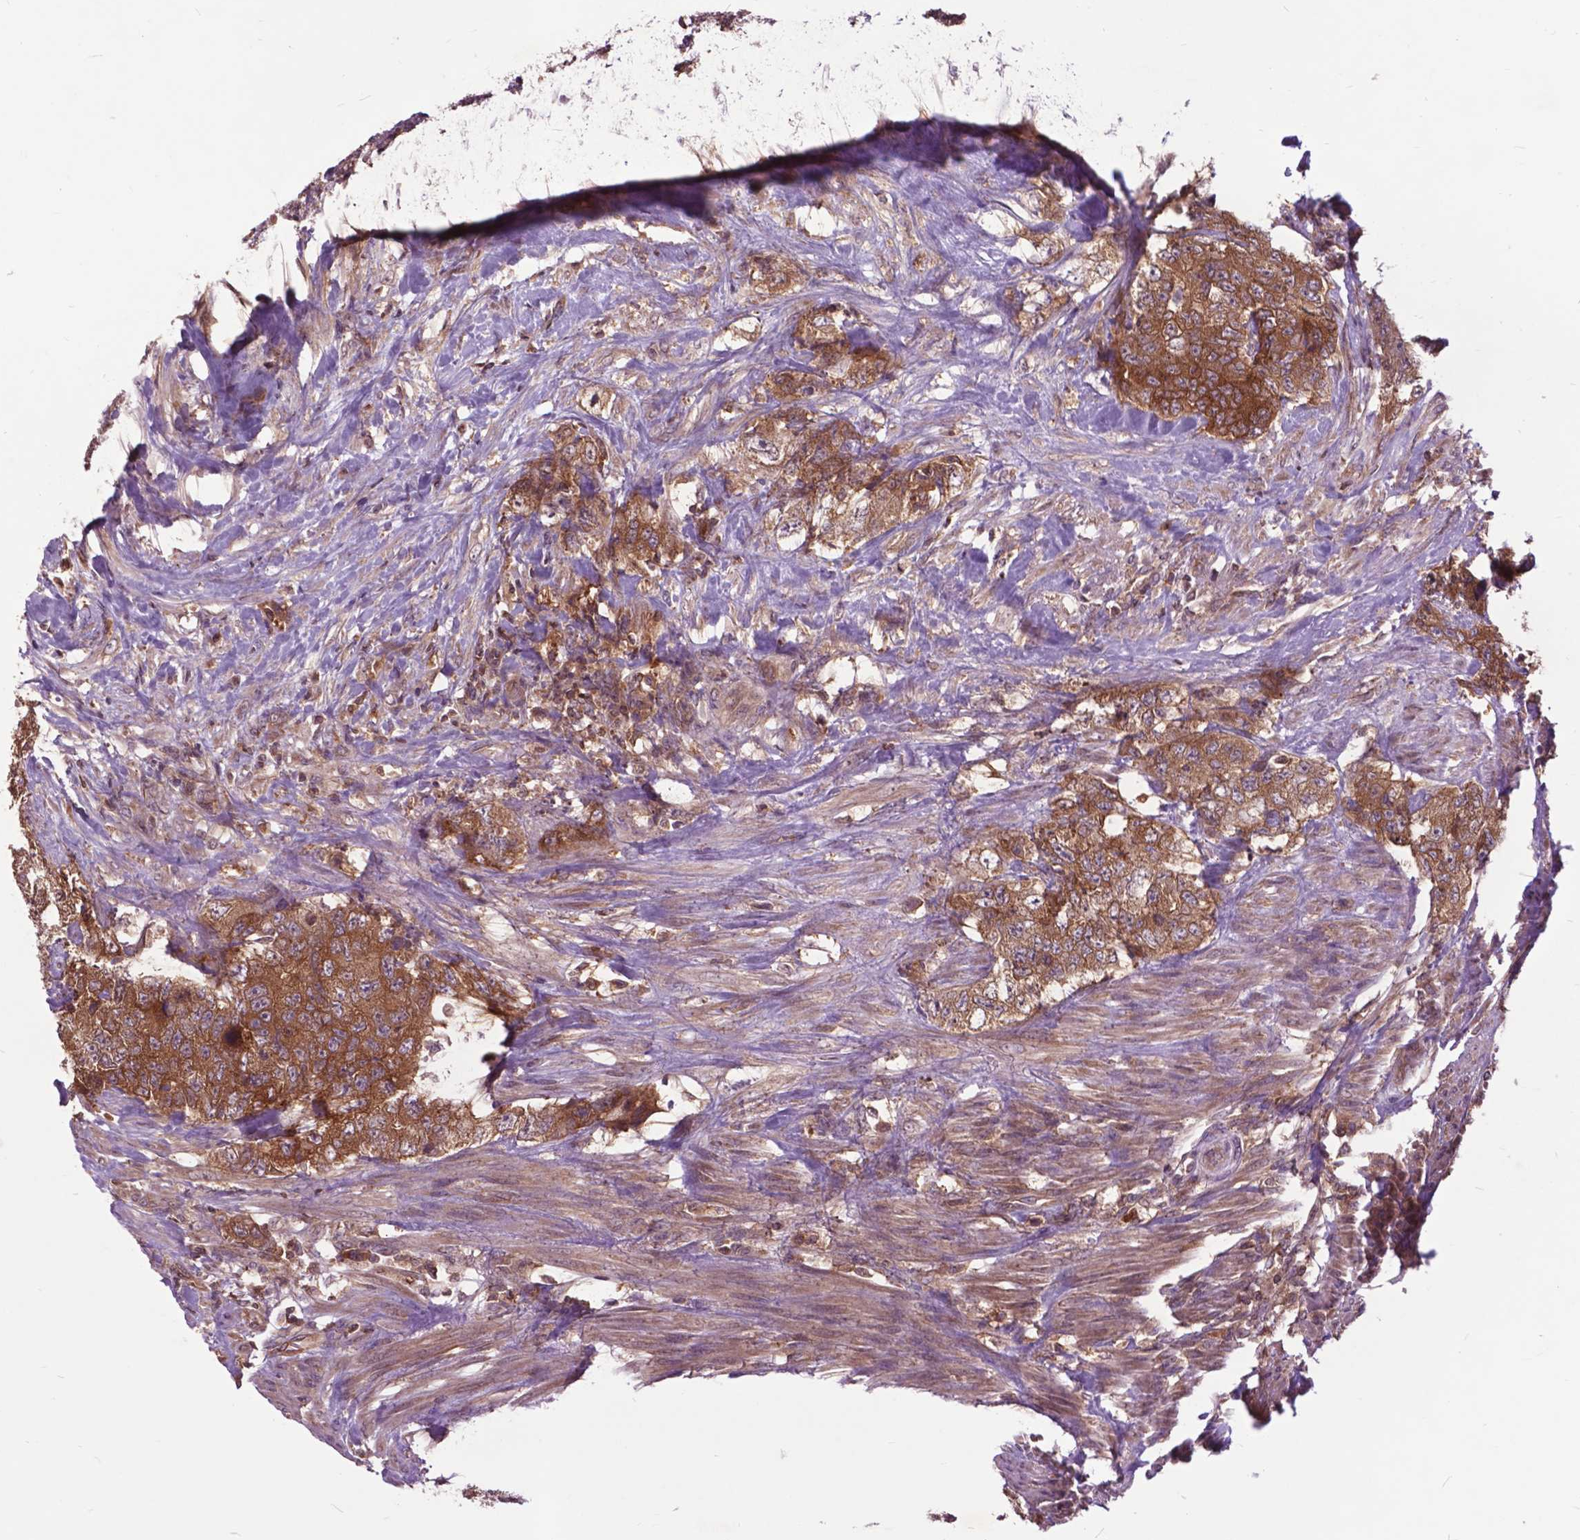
{"staining": {"intensity": "strong", "quantity": ">75%", "location": "cytoplasmic/membranous"}, "tissue": "urothelial cancer", "cell_type": "Tumor cells", "image_type": "cancer", "snomed": [{"axis": "morphology", "description": "Urothelial carcinoma, High grade"}, {"axis": "topography", "description": "Urinary bladder"}], "caption": "The histopathology image demonstrates immunohistochemical staining of urothelial cancer. There is strong cytoplasmic/membranous positivity is appreciated in about >75% of tumor cells.", "gene": "ARAF", "patient": {"sex": "female", "age": 78}}